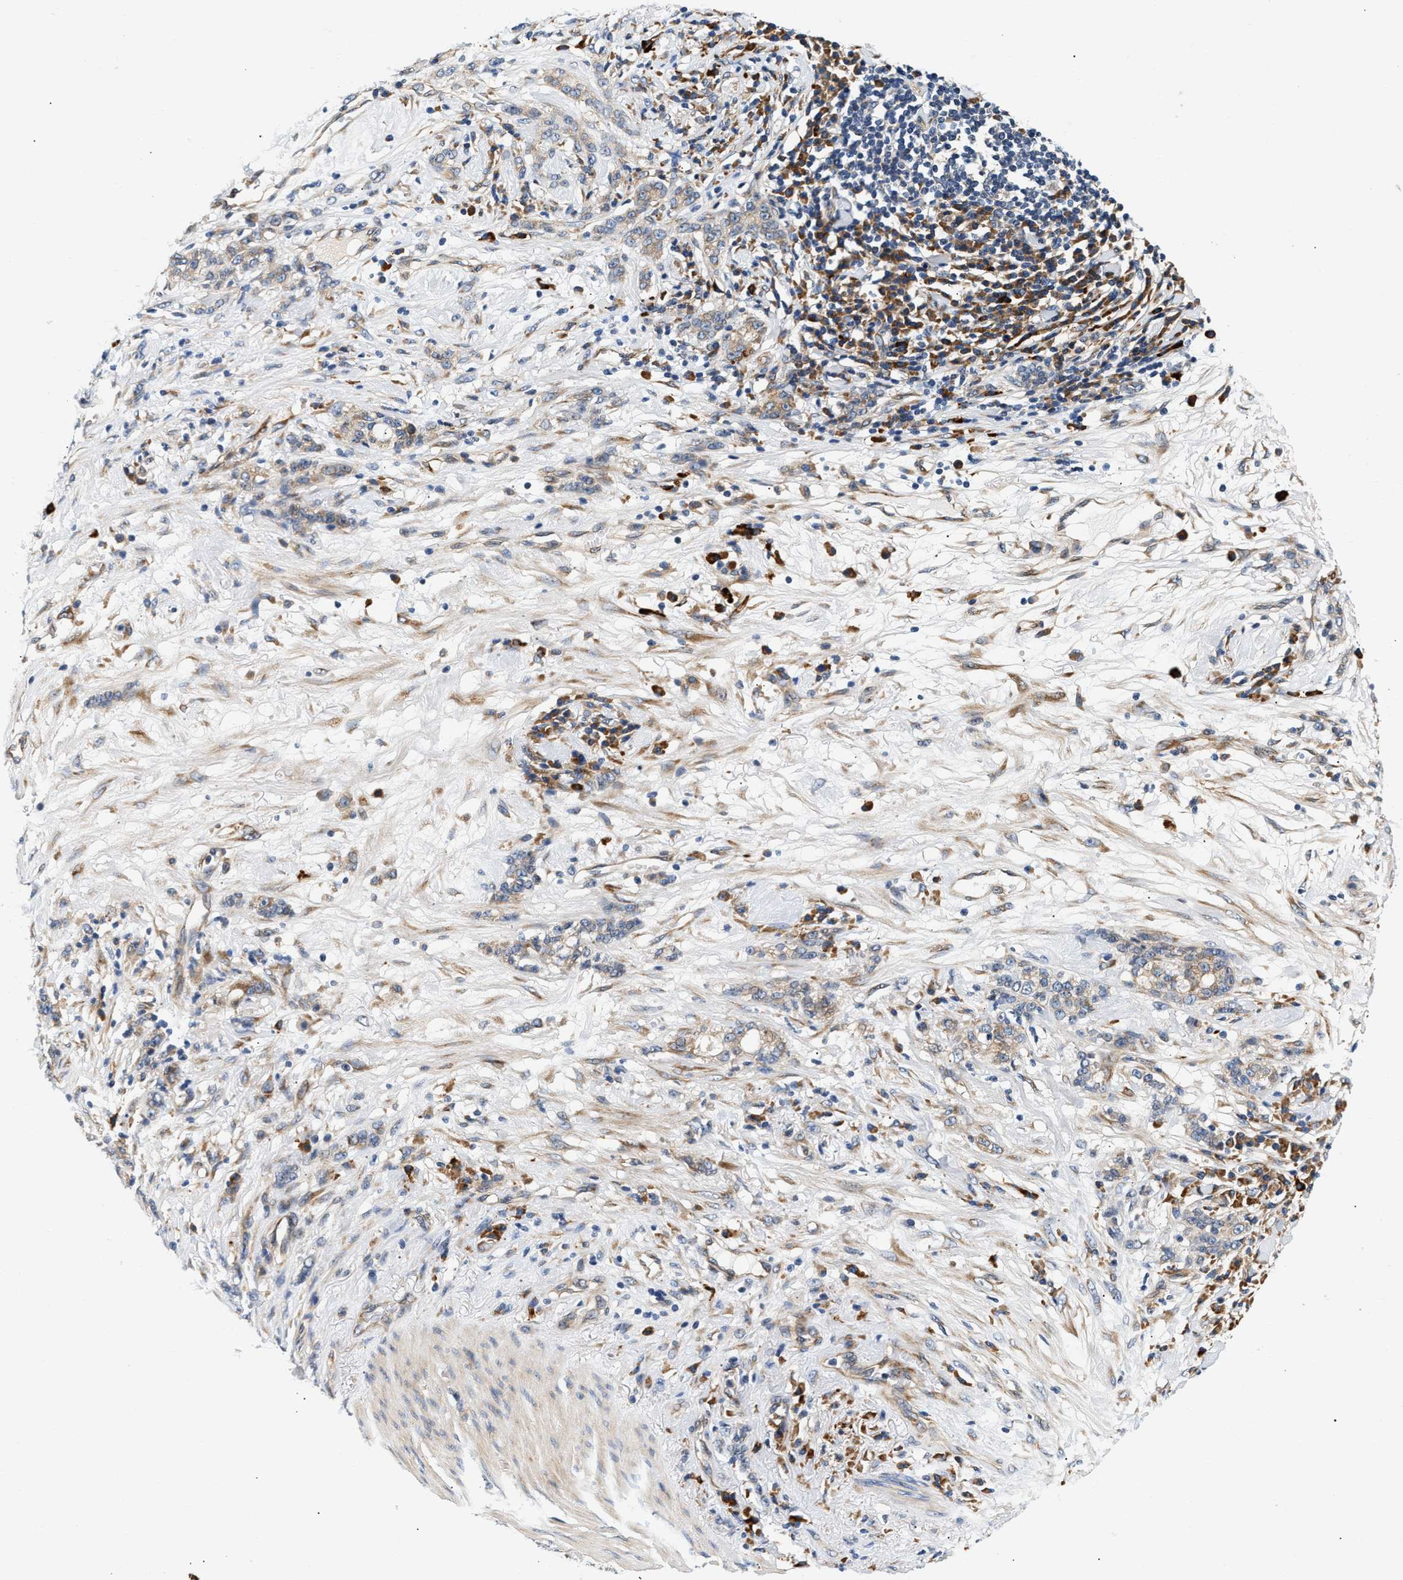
{"staining": {"intensity": "weak", "quantity": "<25%", "location": "cytoplasmic/membranous"}, "tissue": "stomach cancer", "cell_type": "Tumor cells", "image_type": "cancer", "snomed": [{"axis": "morphology", "description": "Adenocarcinoma, NOS"}, {"axis": "topography", "description": "Stomach, lower"}], "caption": "This is an immunohistochemistry (IHC) photomicrograph of human adenocarcinoma (stomach). There is no staining in tumor cells.", "gene": "IFT74", "patient": {"sex": "male", "age": 88}}